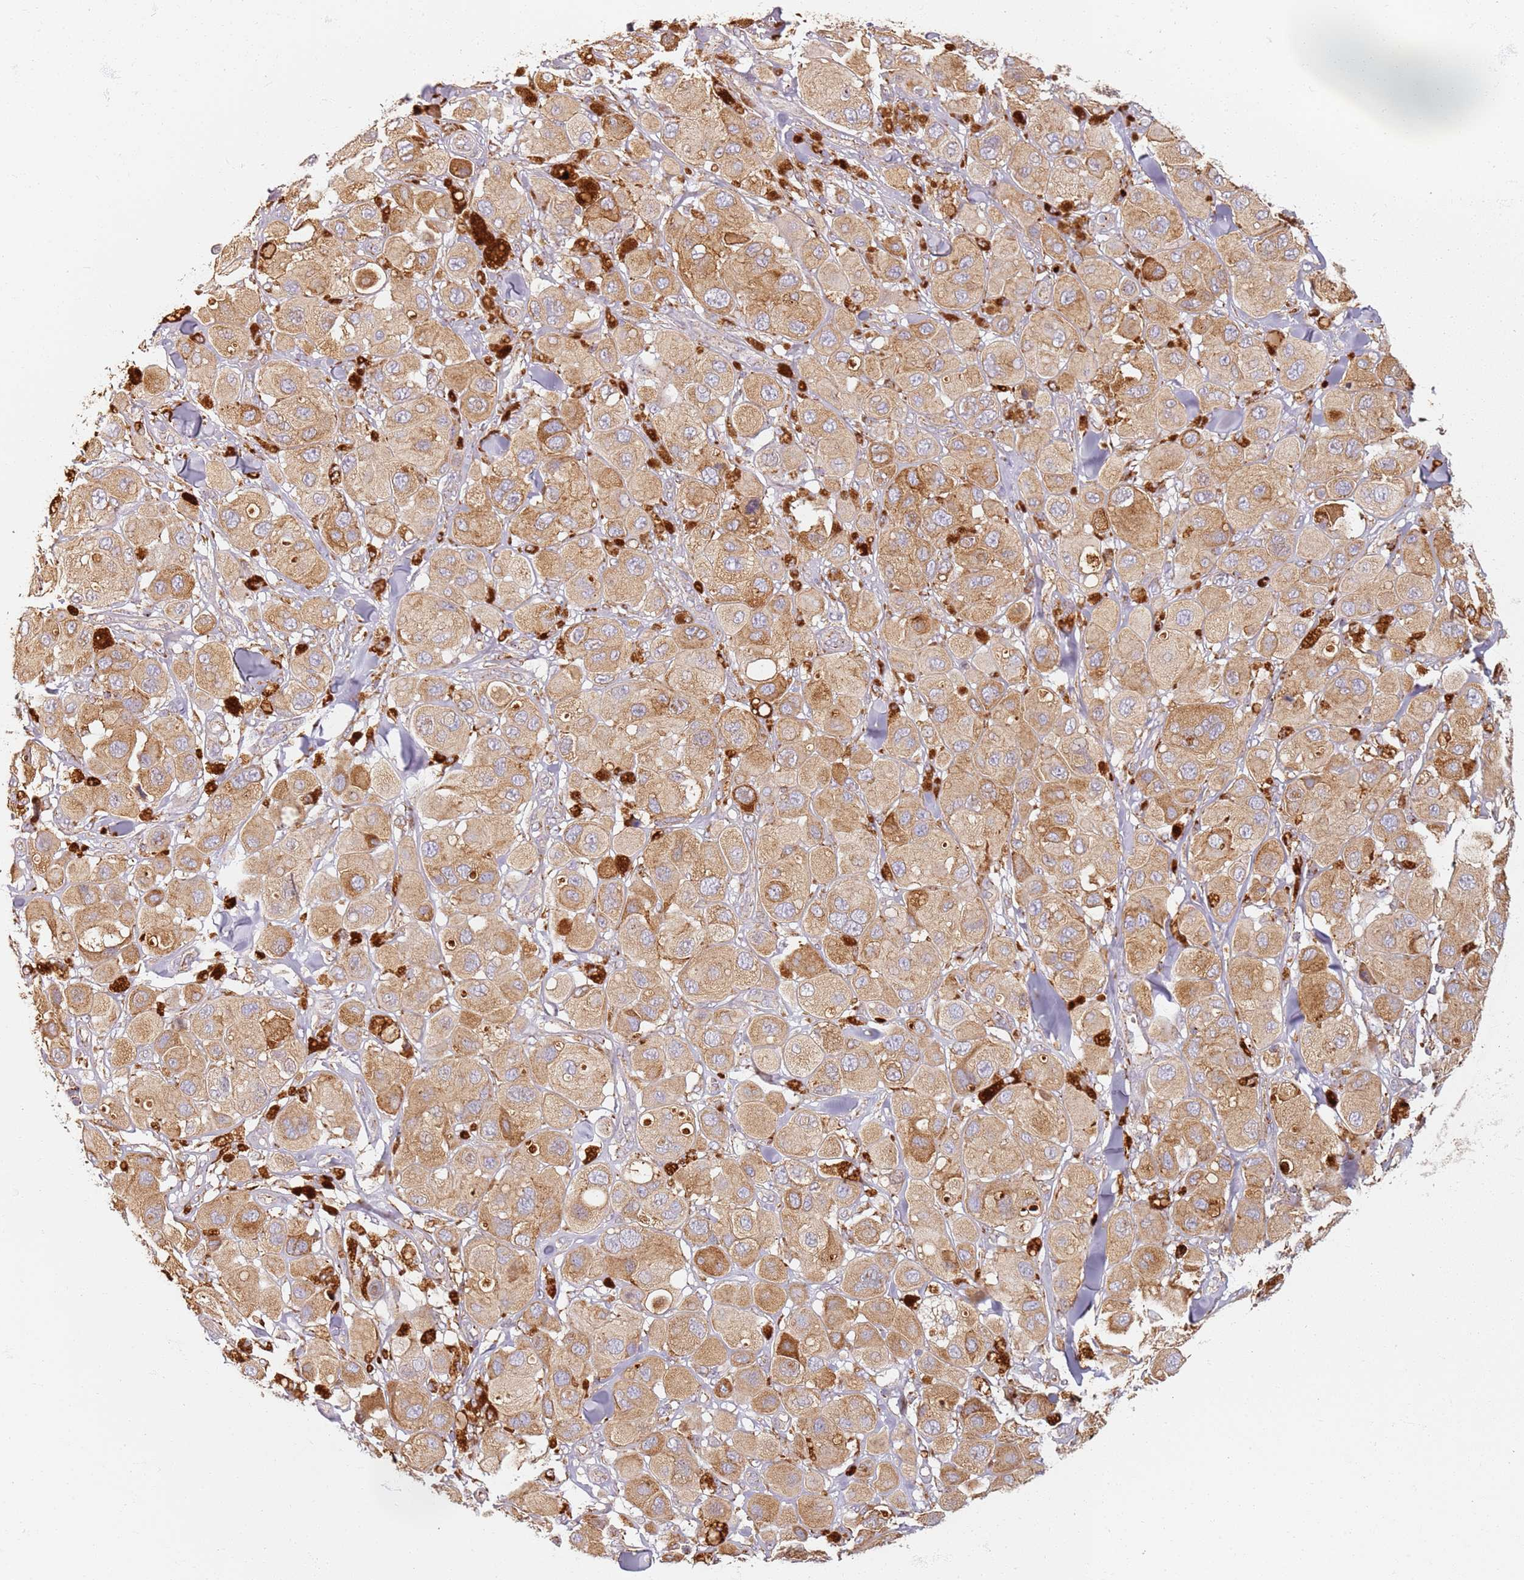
{"staining": {"intensity": "moderate", "quantity": ">75%", "location": "cytoplasmic/membranous"}, "tissue": "melanoma", "cell_type": "Tumor cells", "image_type": "cancer", "snomed": [{"axis": "morphology", "description": "Malignant melanoma, Metastatic site"}, {"axis": "topography", "description": "Skin"}], "caption": "Protein staining demonstrates moderate cytoplasmic/membranous staining in approximately >75% of tumor cells in melanoma.", "gene": "PROKR2", "patient": {"sex": "male", "age": 41}}